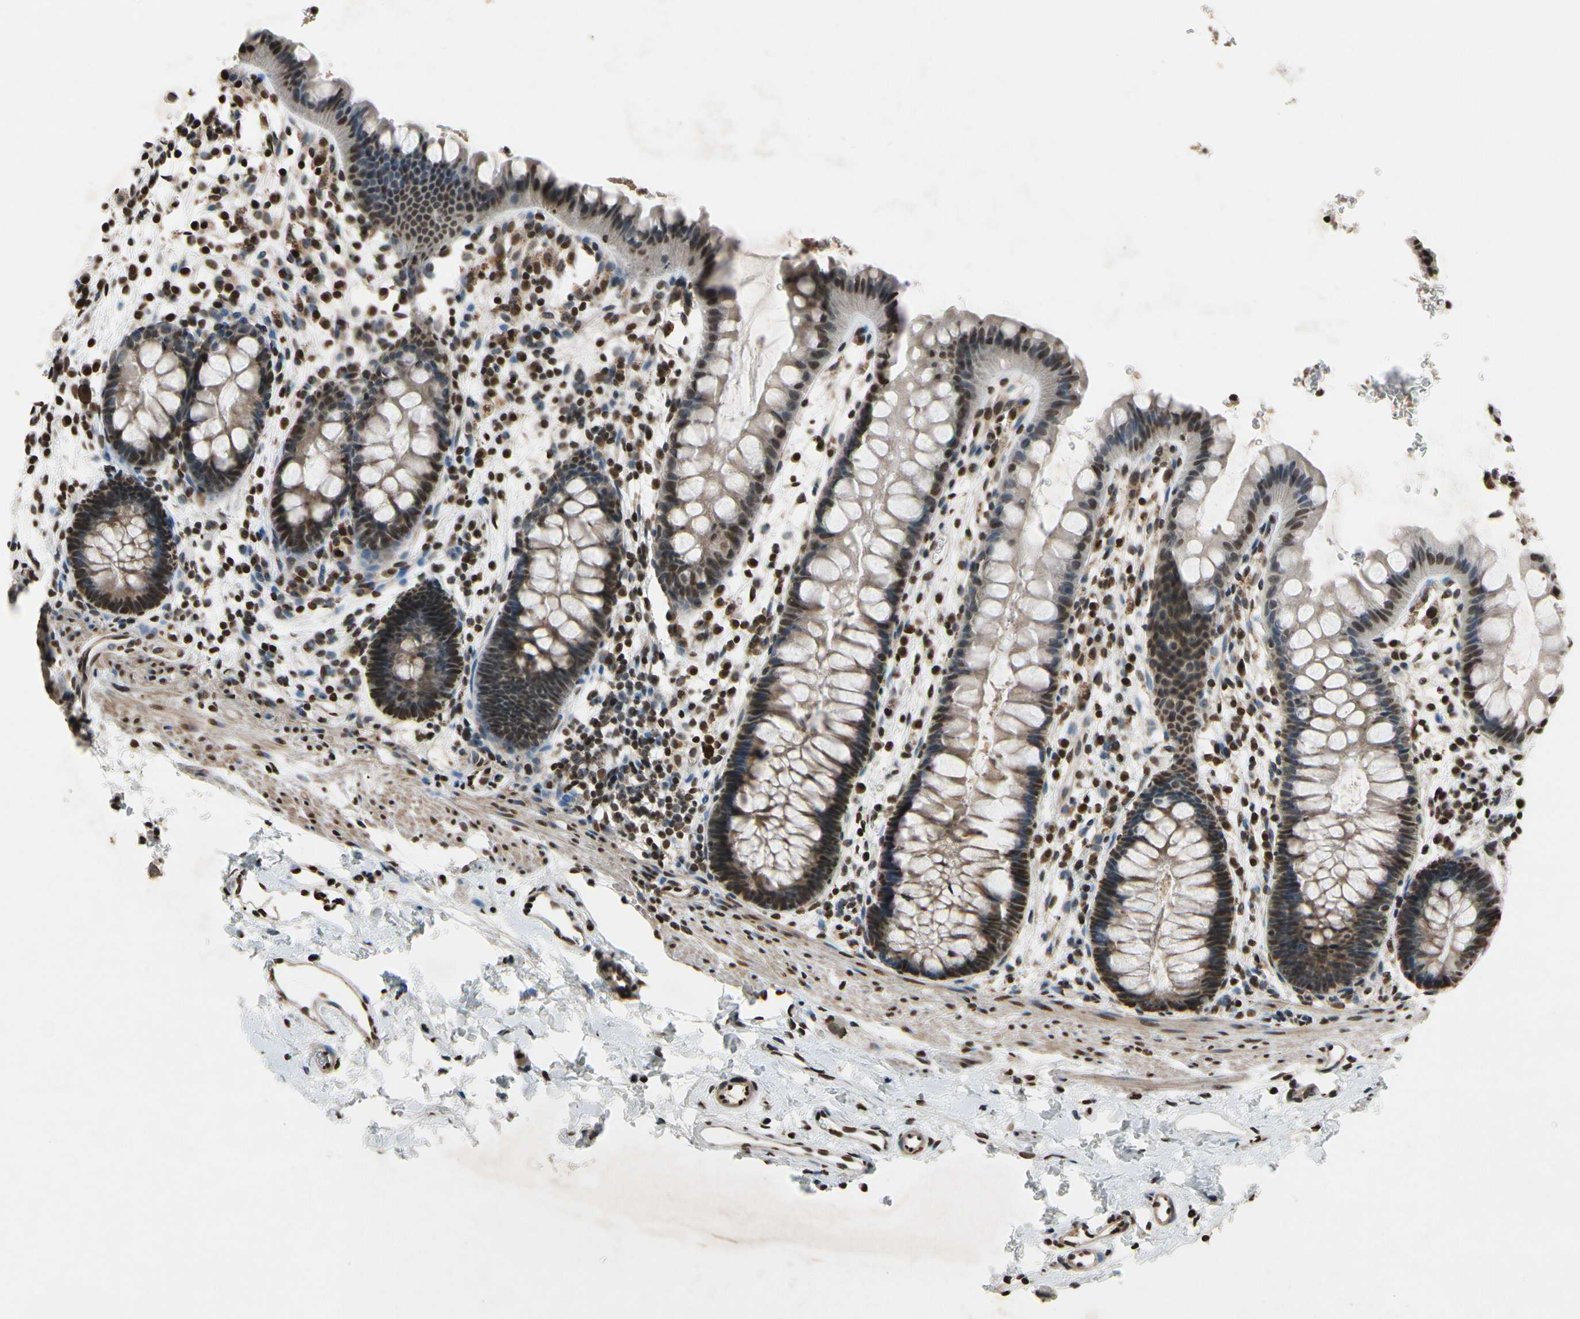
{"staining": {"intensity": "strong", "quantity": "25%-75%", "location": "cytoplasmic/membranous,nuclear"}, "tissue": "rectum", "cell_type": "Glandular cells", "image_type": "normal", "snomed": [{"axis": "morphology", "description": "Normal tissue, NOS"}, {"axis": "topography", "description": "Rectum"}], "caption": "Immunohistochemical staining of normal human rectum shows high levels of strong cytoplasmic/membranous,nuclear expression in approximately 25%-75% of glandular cells. (Stains: DAB in brown, nuclei in blue, Microscopy: brightfield microscopy at high magnification).", "gene": "HIPK2", "patient": {"sex": "female", "age": 24}}